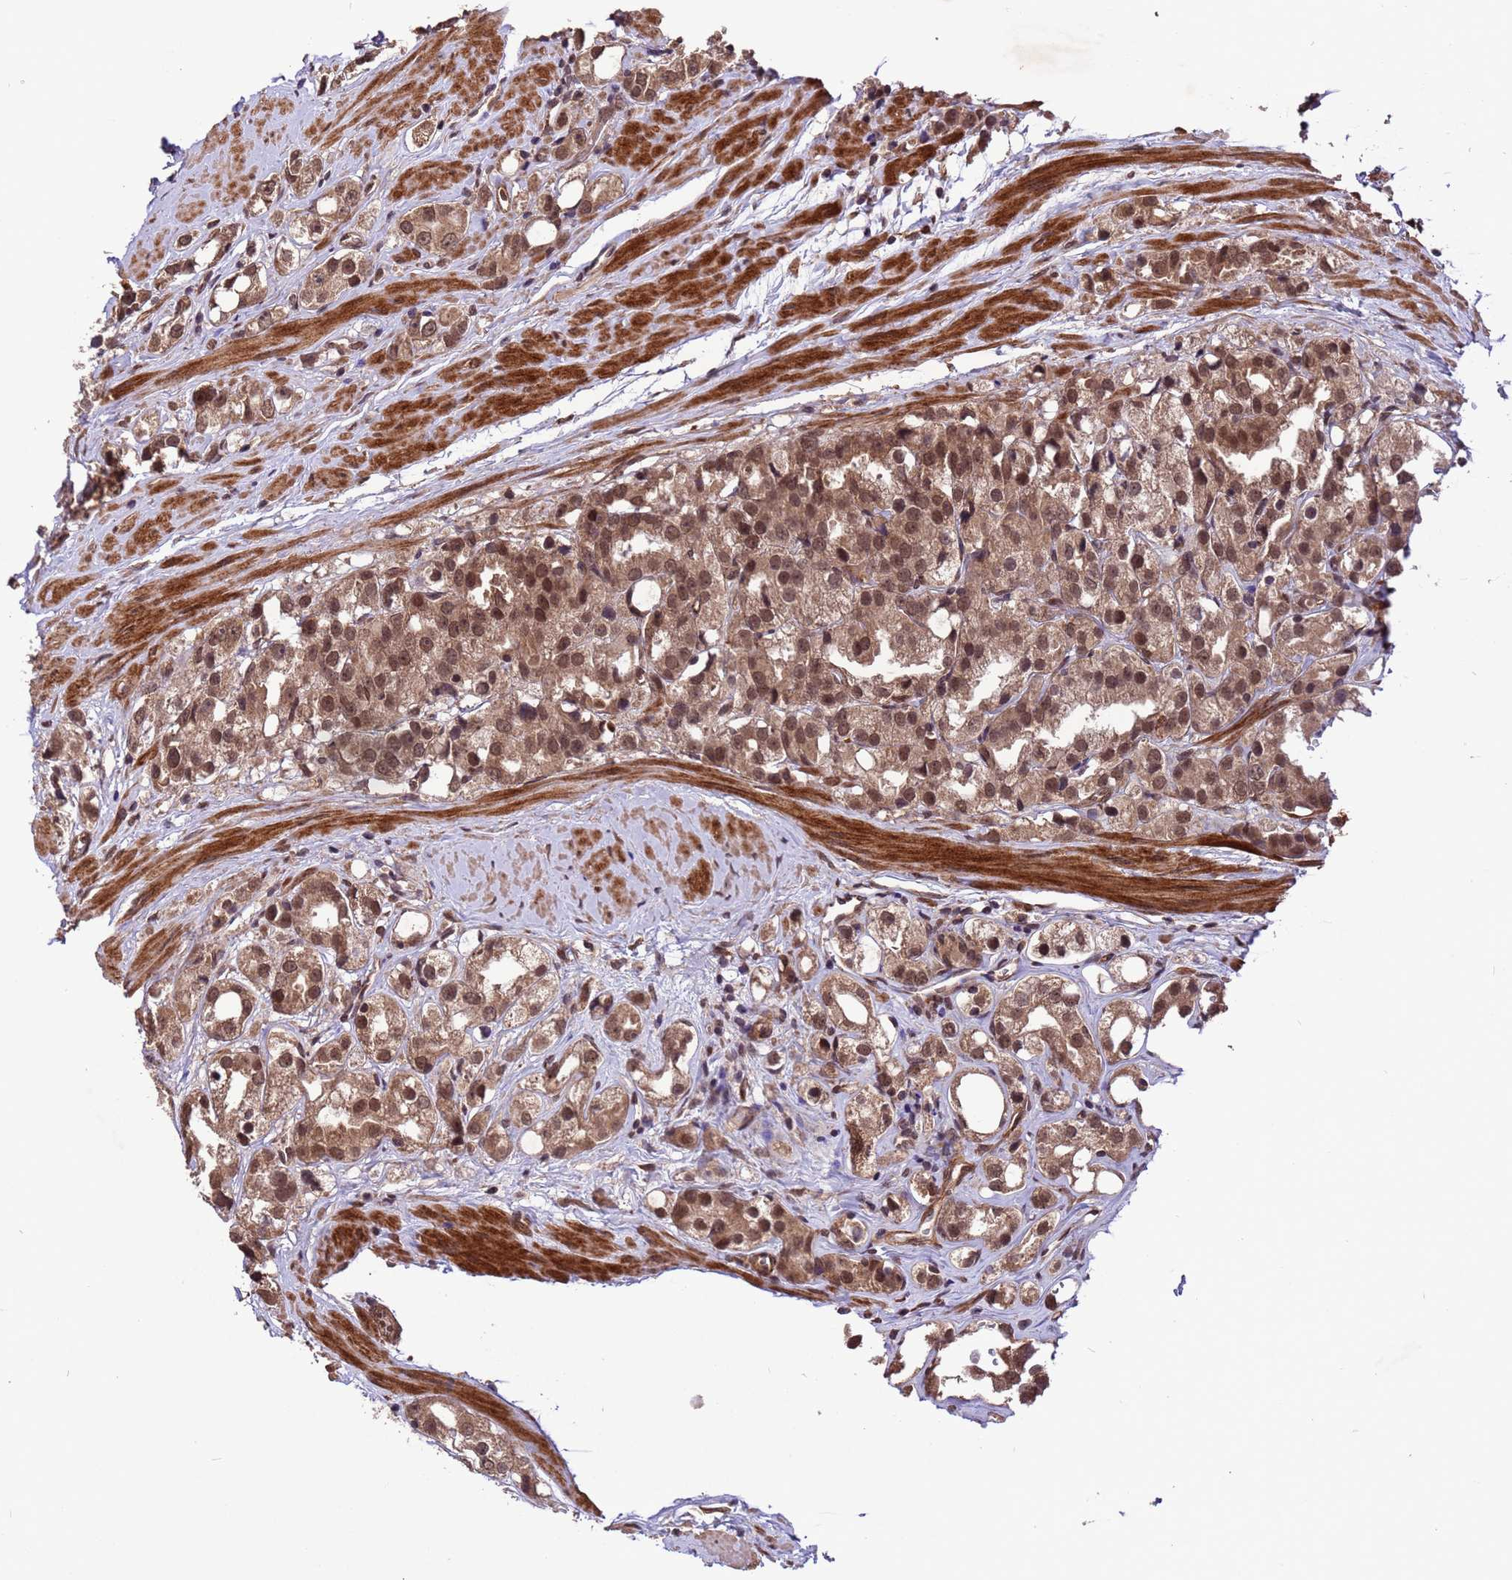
{"staining": {"intensity": "moderate", "quantity": ">75%", "location": "nuclear"}, "tissue": "prostate cancer", "cell_type": "Tumor cells", "image_type": "cancer", "snomed": [{"axis": "morphology", "description": "Adenocarcinoma, NOS"}, {"axis": "topography", "description": "Prostate"}], "caption": "An IHC histopathology image of neoplastic tissue is shown. Protein staining in brown labels moderate nuclear positivity in adenocarcinoma (prostate) within tumor cells. The staining was performed using DAB (3,3'-diaminobenzidine), with brown indicating positive protein expression. Nuclei are stained blue with hematoxylin.", "gene": "VSTM4", "patient": {"sex": "male", "age": 79}}